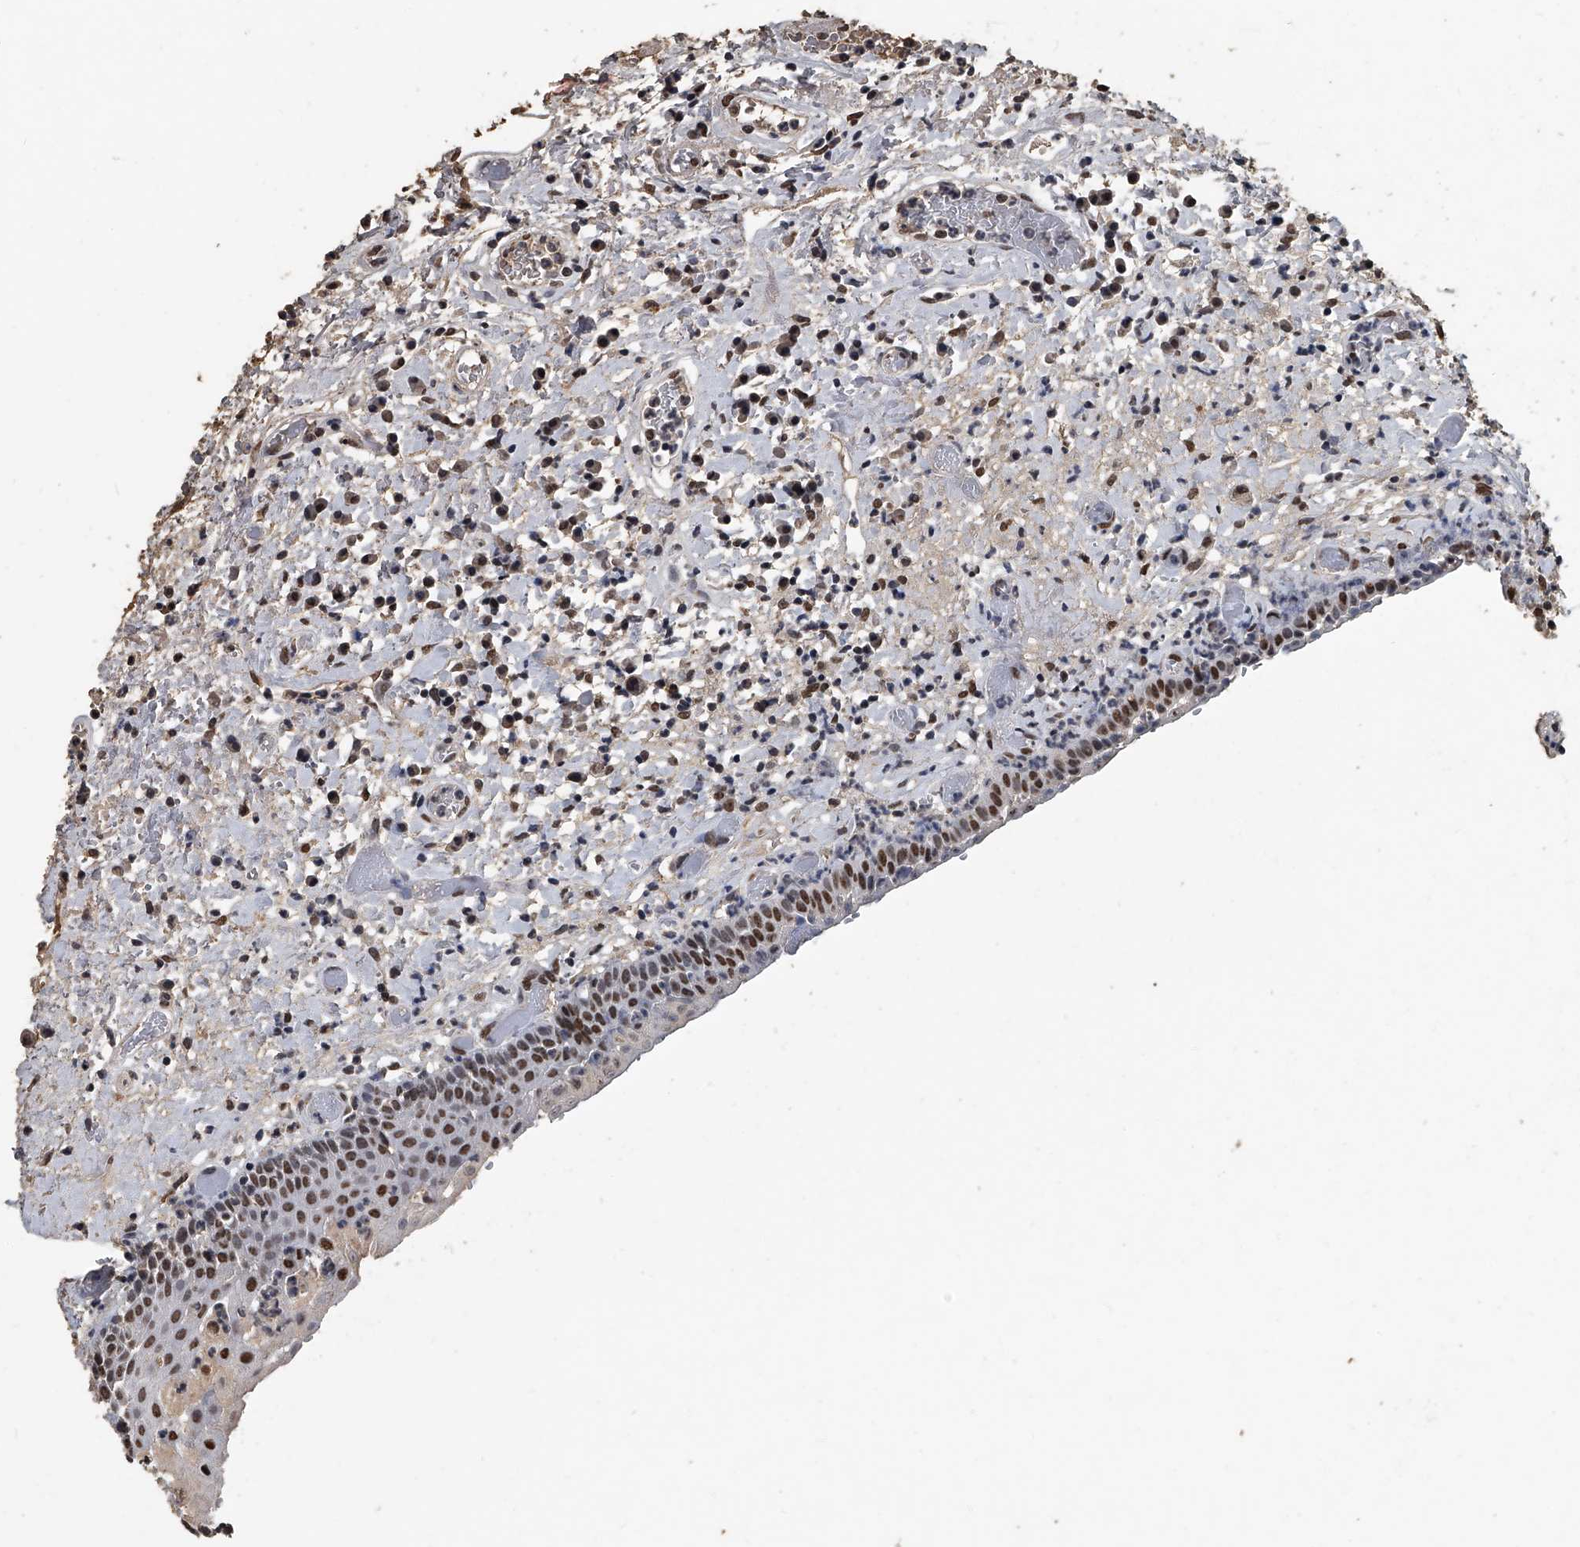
{"staining": {"intensity": "moderate", "quantity": "25%-75%", "location": "nuclear"}, "tissue": "oral mucosa", "cell_type": "Squamous epithelial cells", "image_type": "normal", "snomed": [{"axis": "morphology", "description": "Normal tissue, NOS"}, {"axis": "topography", "description": "Oral tissue"}], "caption": "Protein expression by IHC reveals moderate nuclear positivity in approximately 25%-75% of squamous epithelial cells in benign oral mucosa.", "gene": "MATR3", "patient": {"sex": "female", "age": 76}}